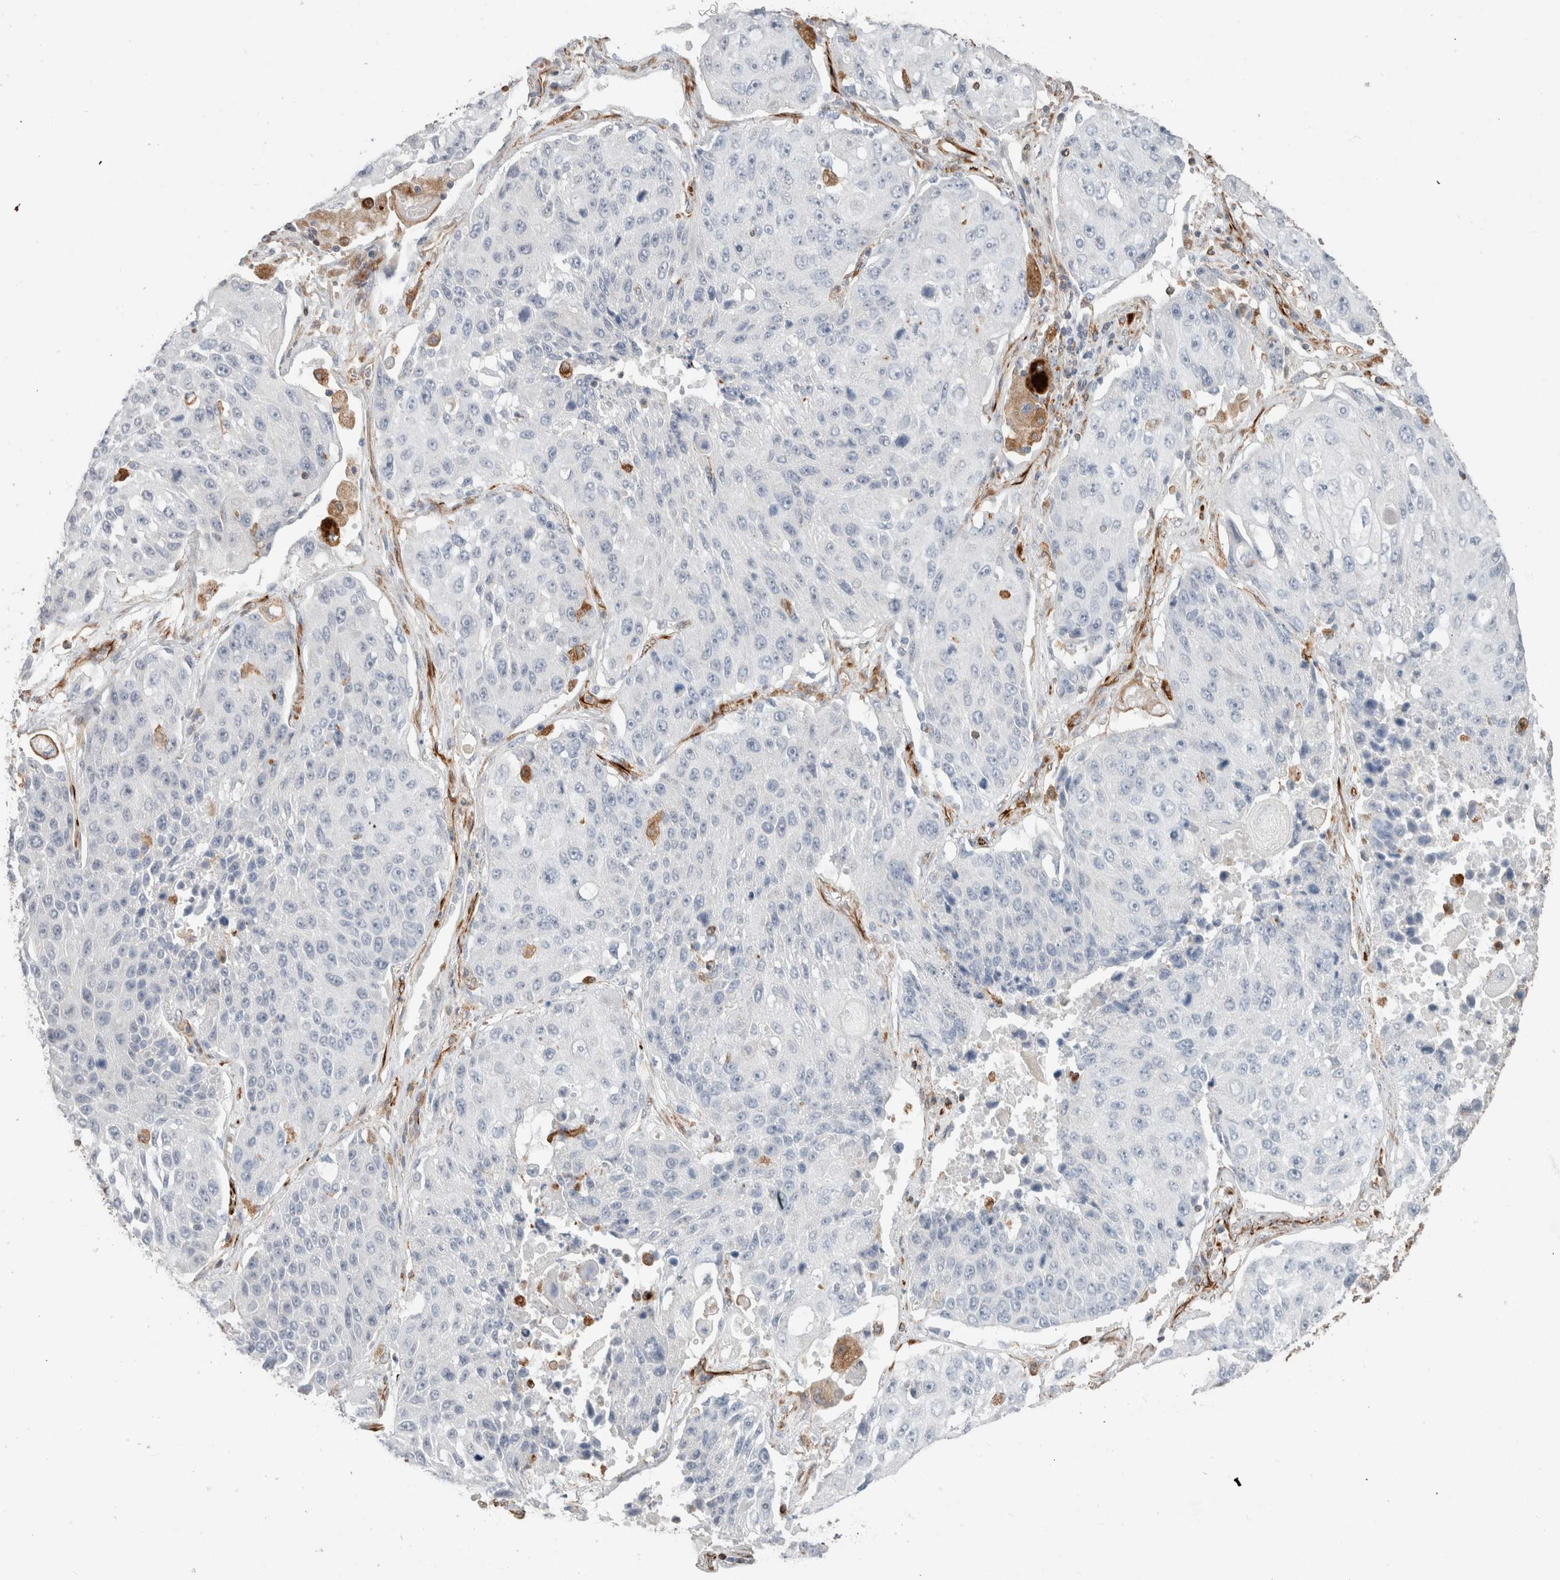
{"staining": {"intensity": "negative", "quantity": "none", "location": "none"}, "tissue": "lung cancer", "cell_type": "Tumor cells", "image_type": "cancer", "snomed": [{"axis": "morphology", "description": "Squamous cell carcinoma, NOS"}, {"axis": "topography", "description": "Lung"}], "caption": "This is an IHC photomicrograph of human squamous cell carcinoma (lung). There is no expression in tumor cells.", "gene": "LY86", "patient": {"sex": "male", "age": 61}}